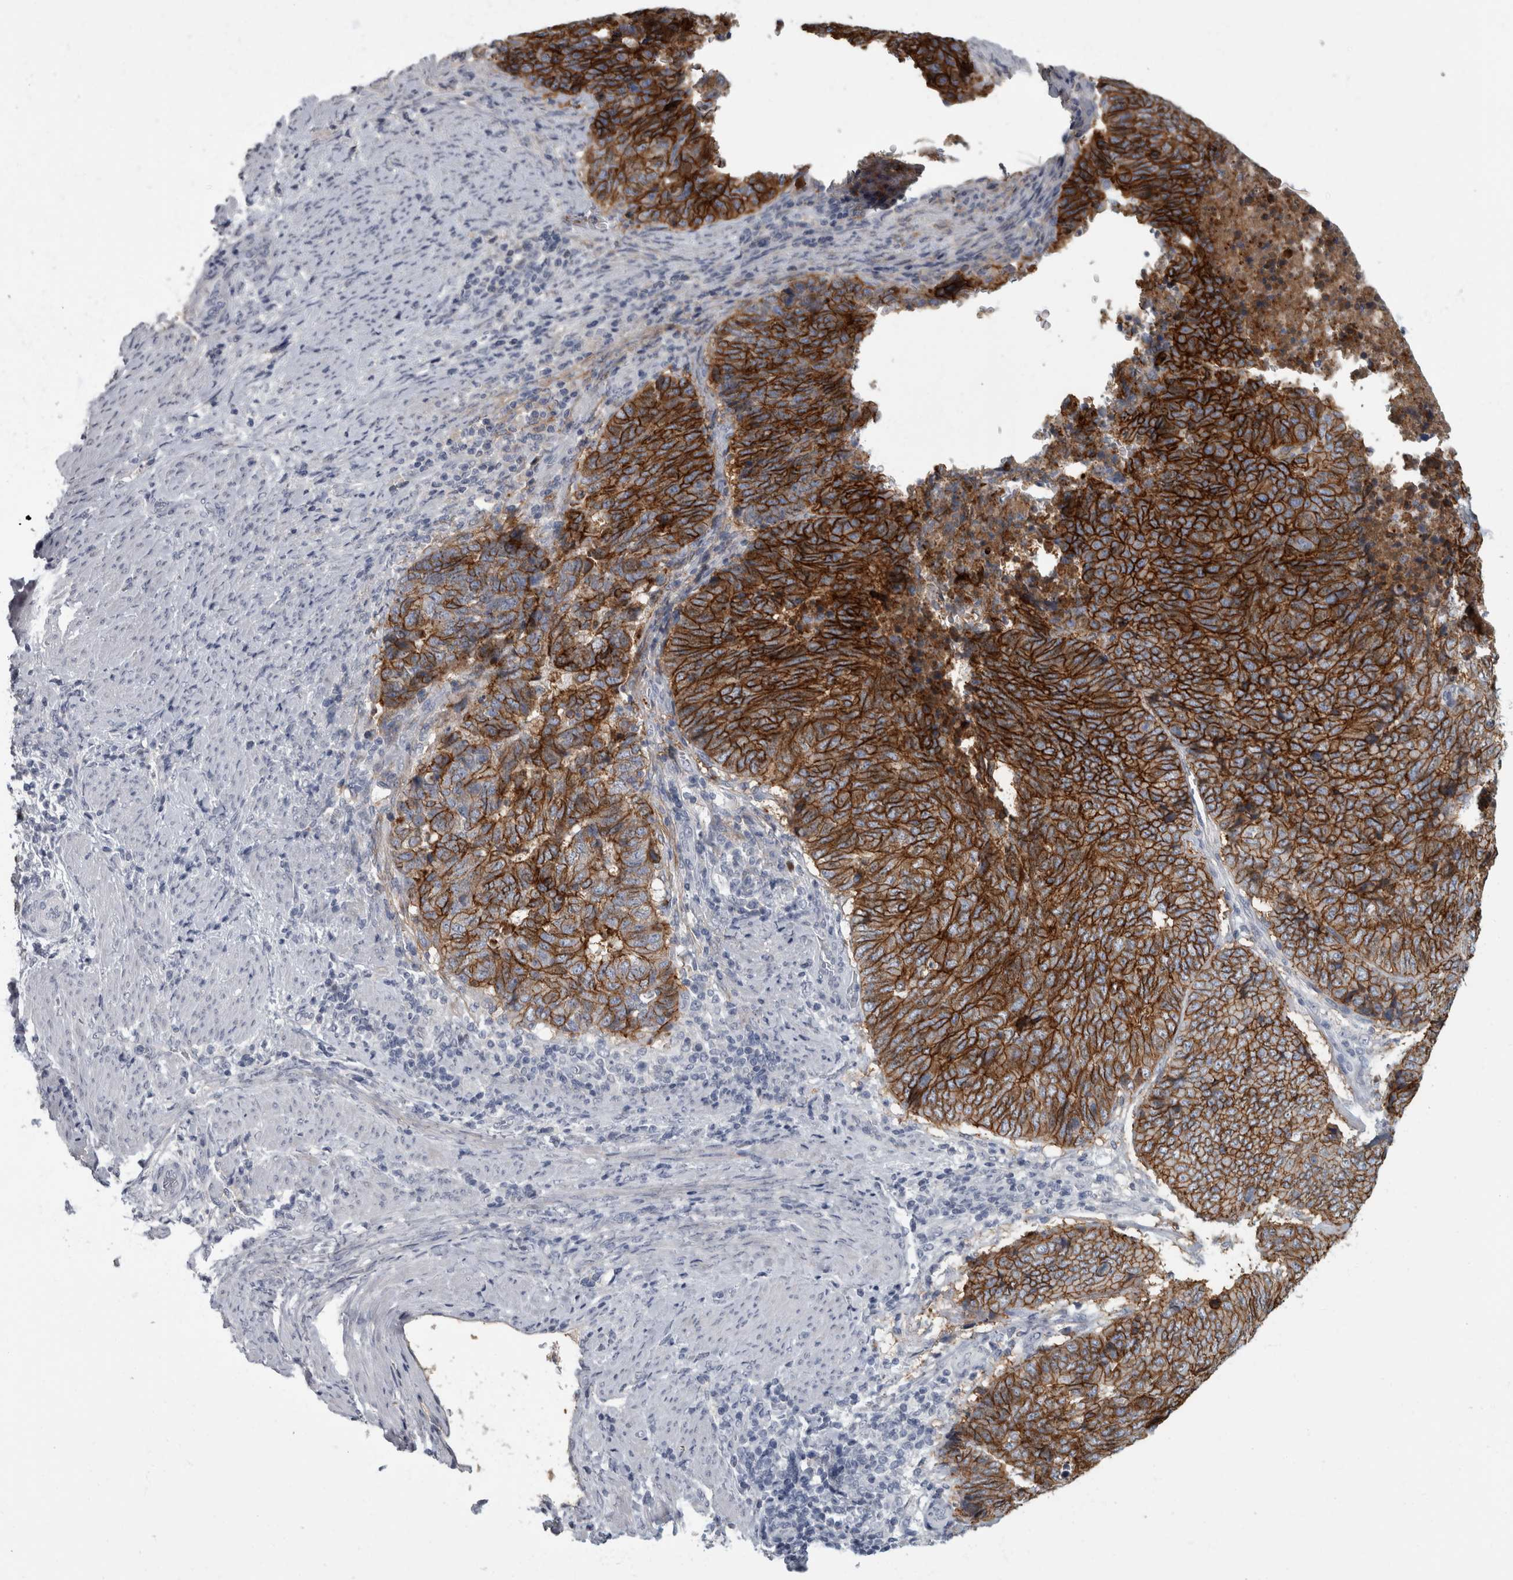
{"staining": {"intensity": "strong", "quantity": ">75%", "location": "cytoplasmic/membranous"}, "tissue": "endometrial cancer", "cell_type": "Tumor cells", "image_type": "cancer", "snomed": [{"axis": "morphology", "description": "Adenocarcinoma, NOS"}, {"axis": "topography", "description": "Endometrium"}], "caption": "Human endometrial cancer (adenocarcinoma) stained with a protein marker shows strong staining in tumor cells.", "gene": "DSG2", "patient": {"sex": "female", "age": 80}}